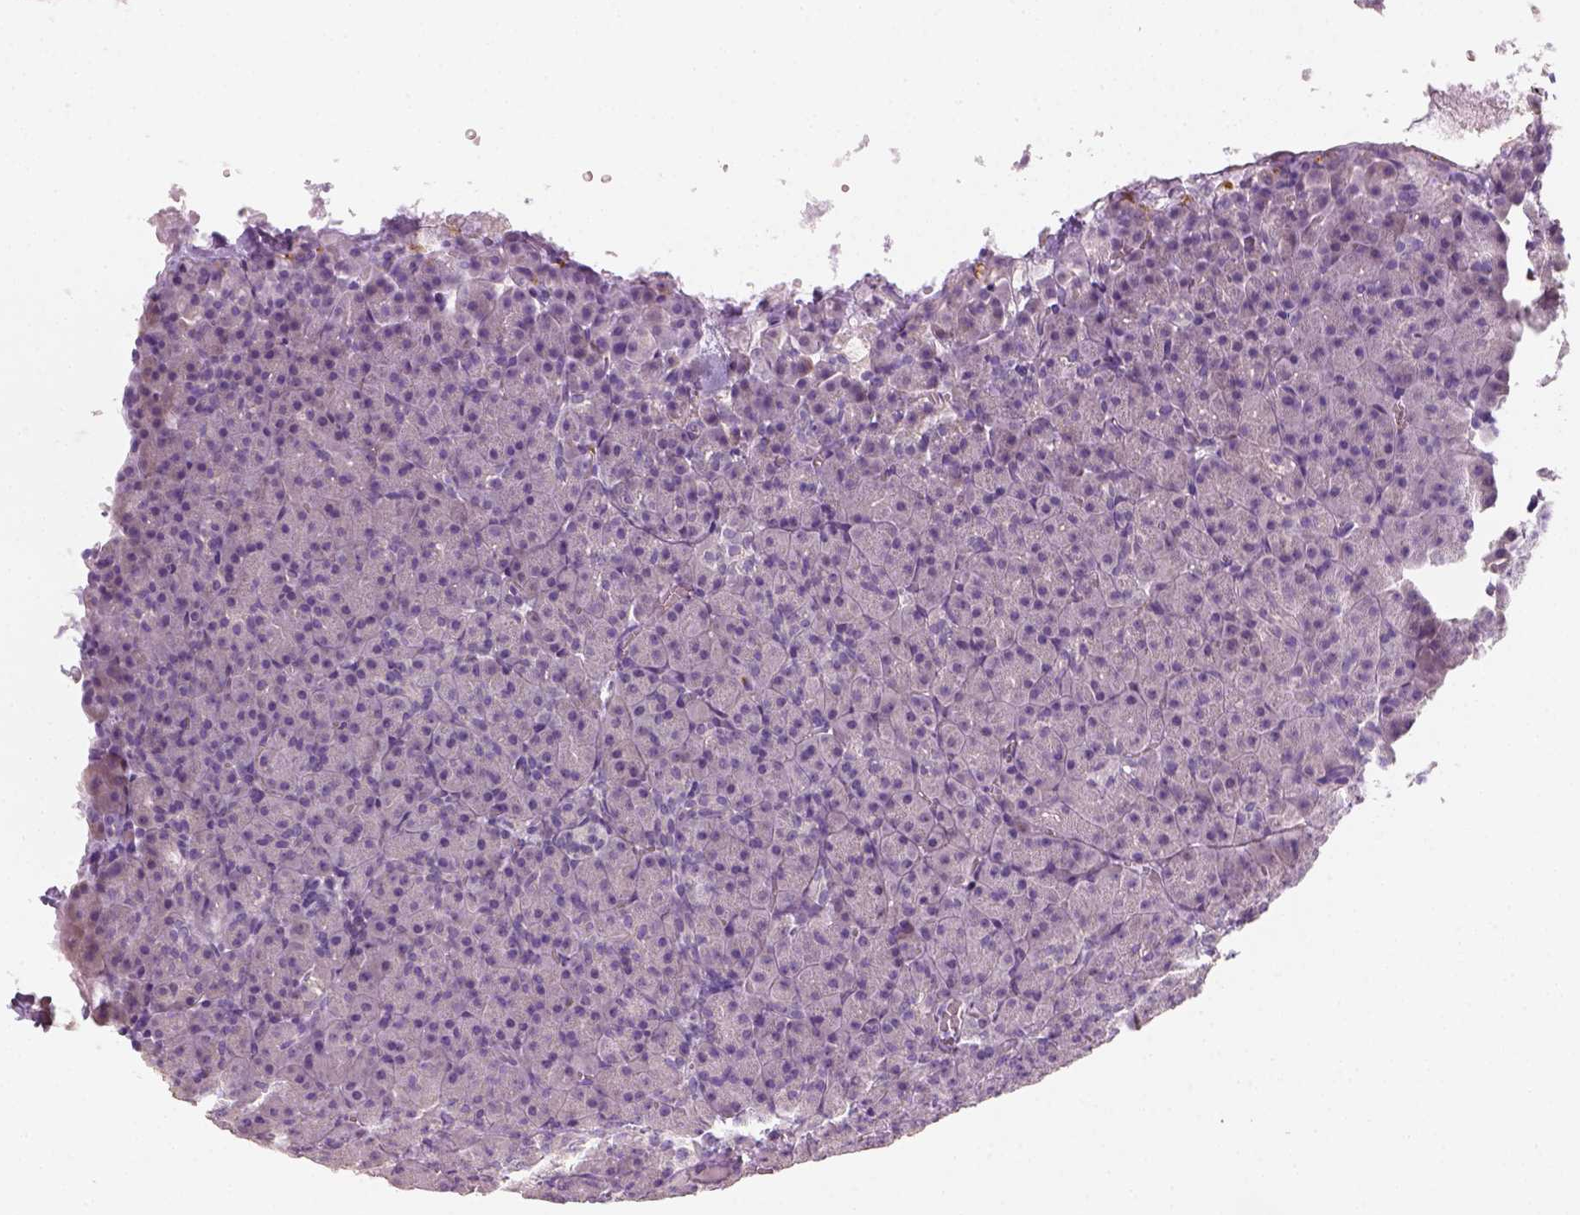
{"staining": {"intensity": "negative", "quantity": "none", "location": "none"}, "tissue": "pancreas", "cell_type": "Exocrine glandular cells", "image_type": "normal", "snomed": [{"axis": "morphology", "description": "Normal tissue, NOS"}, {"axis": "topography", "description": "Pancreas"}], "caption": "High power microscopy image of an immunohistochemistry image of benign pancreas, revealing no significant staining in exocrine glandular cells.", "gene": "FAM163B", "patient": {"sex": "female", "age": 74}}